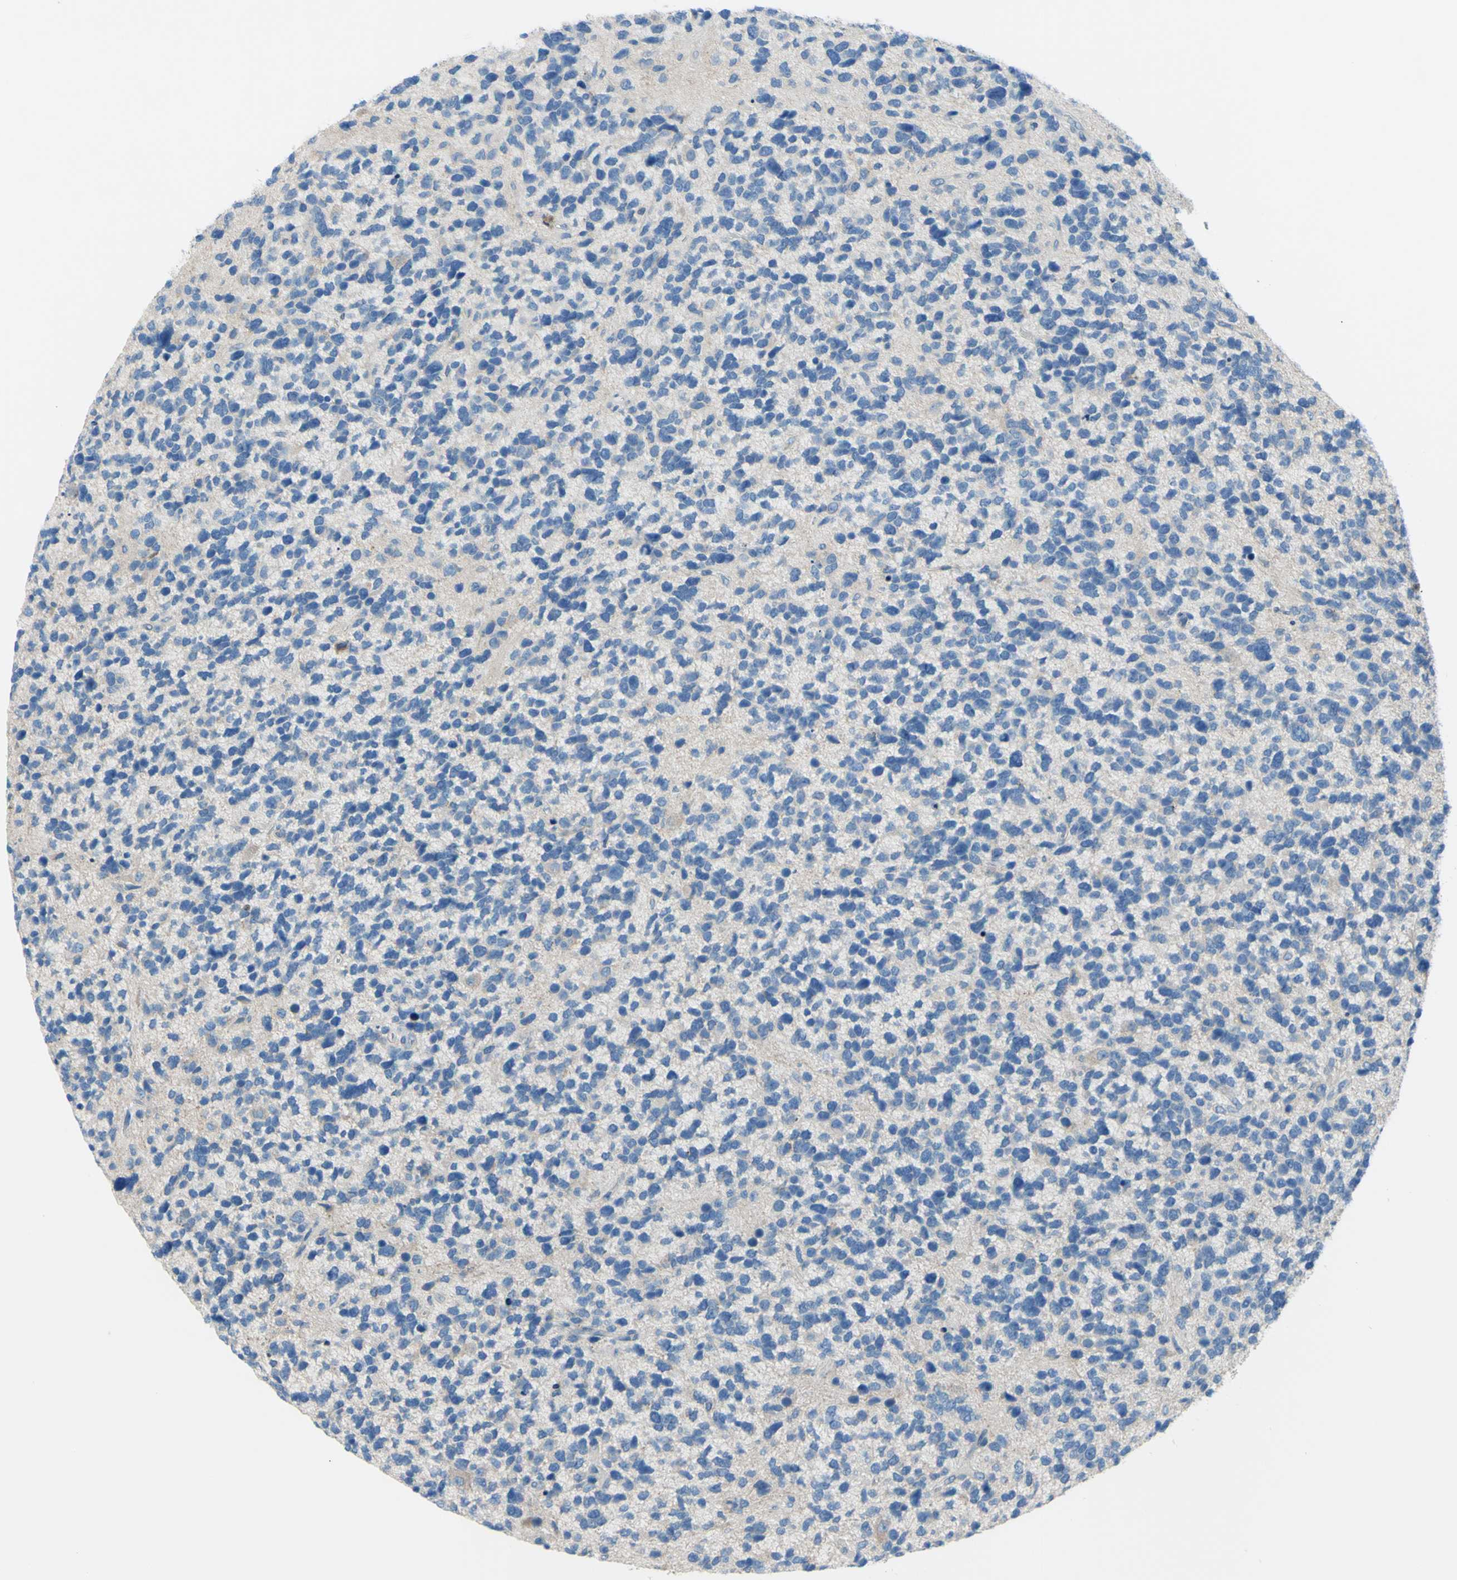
{"staining": {"intensity": "negative", "quantity": "none", "location": "none"}, "tissue": "glioma", "cell_type": "Tumor cells", "image_type": "cancer", "snomed": [{"axis": "morphology", "description": "Glioma, malignant, High grade"}, {"axis": "topography", "description": "Brain"}], "caption": "The immunohistochemistry photomicrograph has no significant positivity in tumor cells of glioma tissue. (DAB (3,3'-diaminobenzidine) IHC with hematoxylin counter stain).", "gene": "PRRG2", "patient": {"sex": "female", "age": 58}}